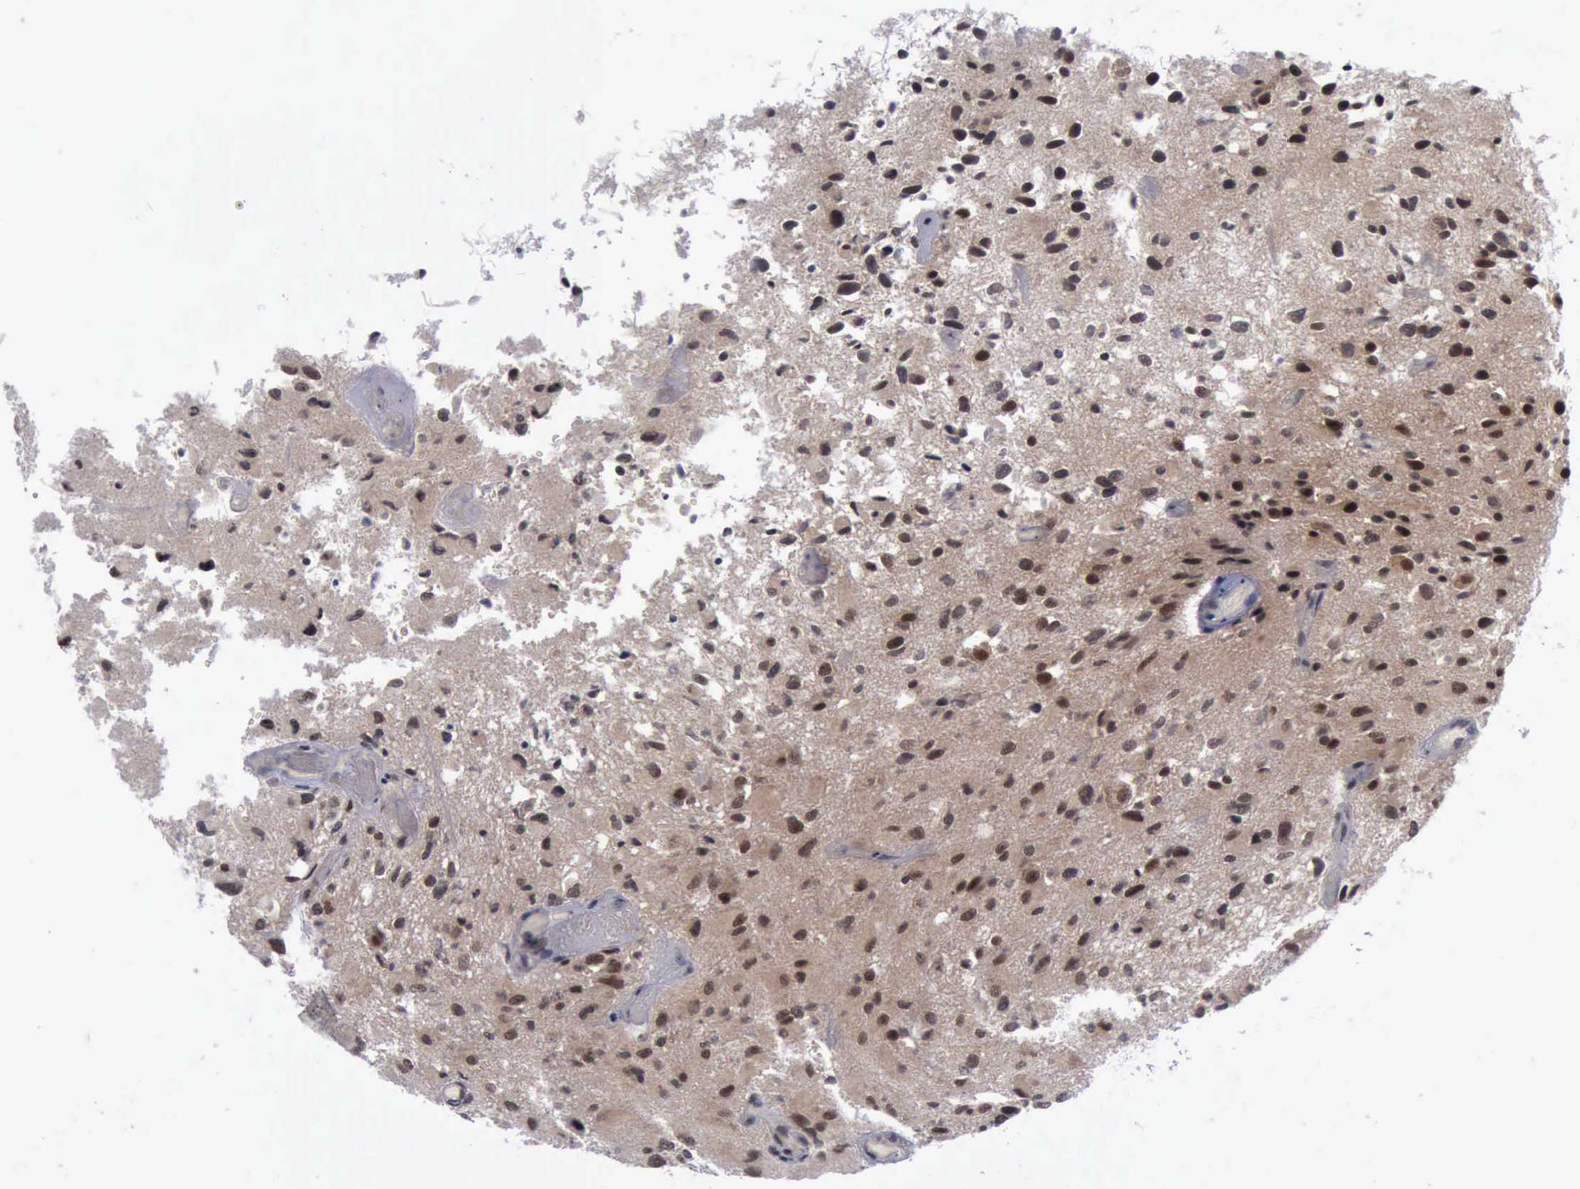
{"staining": {"intensity": "strong", "quantity": ">75%", "location": "cytoplasmic/membranous,nuclear"}, "tissue": "glioma", "cell_type": "Tumor cells", "image_type": "cancer", "snomed": [{"axis": "morphology", "description": "Glioma, malignant, High grade"}, {"axis": "topography", "description": "Brain"}], "caption": "Malignant high-grade glioma tissue exhibits strong cytoplasmic/membranous and nuclear positivity in approximately >75% of tumor cells, visualized by immunohistochemistry.", "gene": "ATM", "patient": {"sex": "male", "age": 69}}